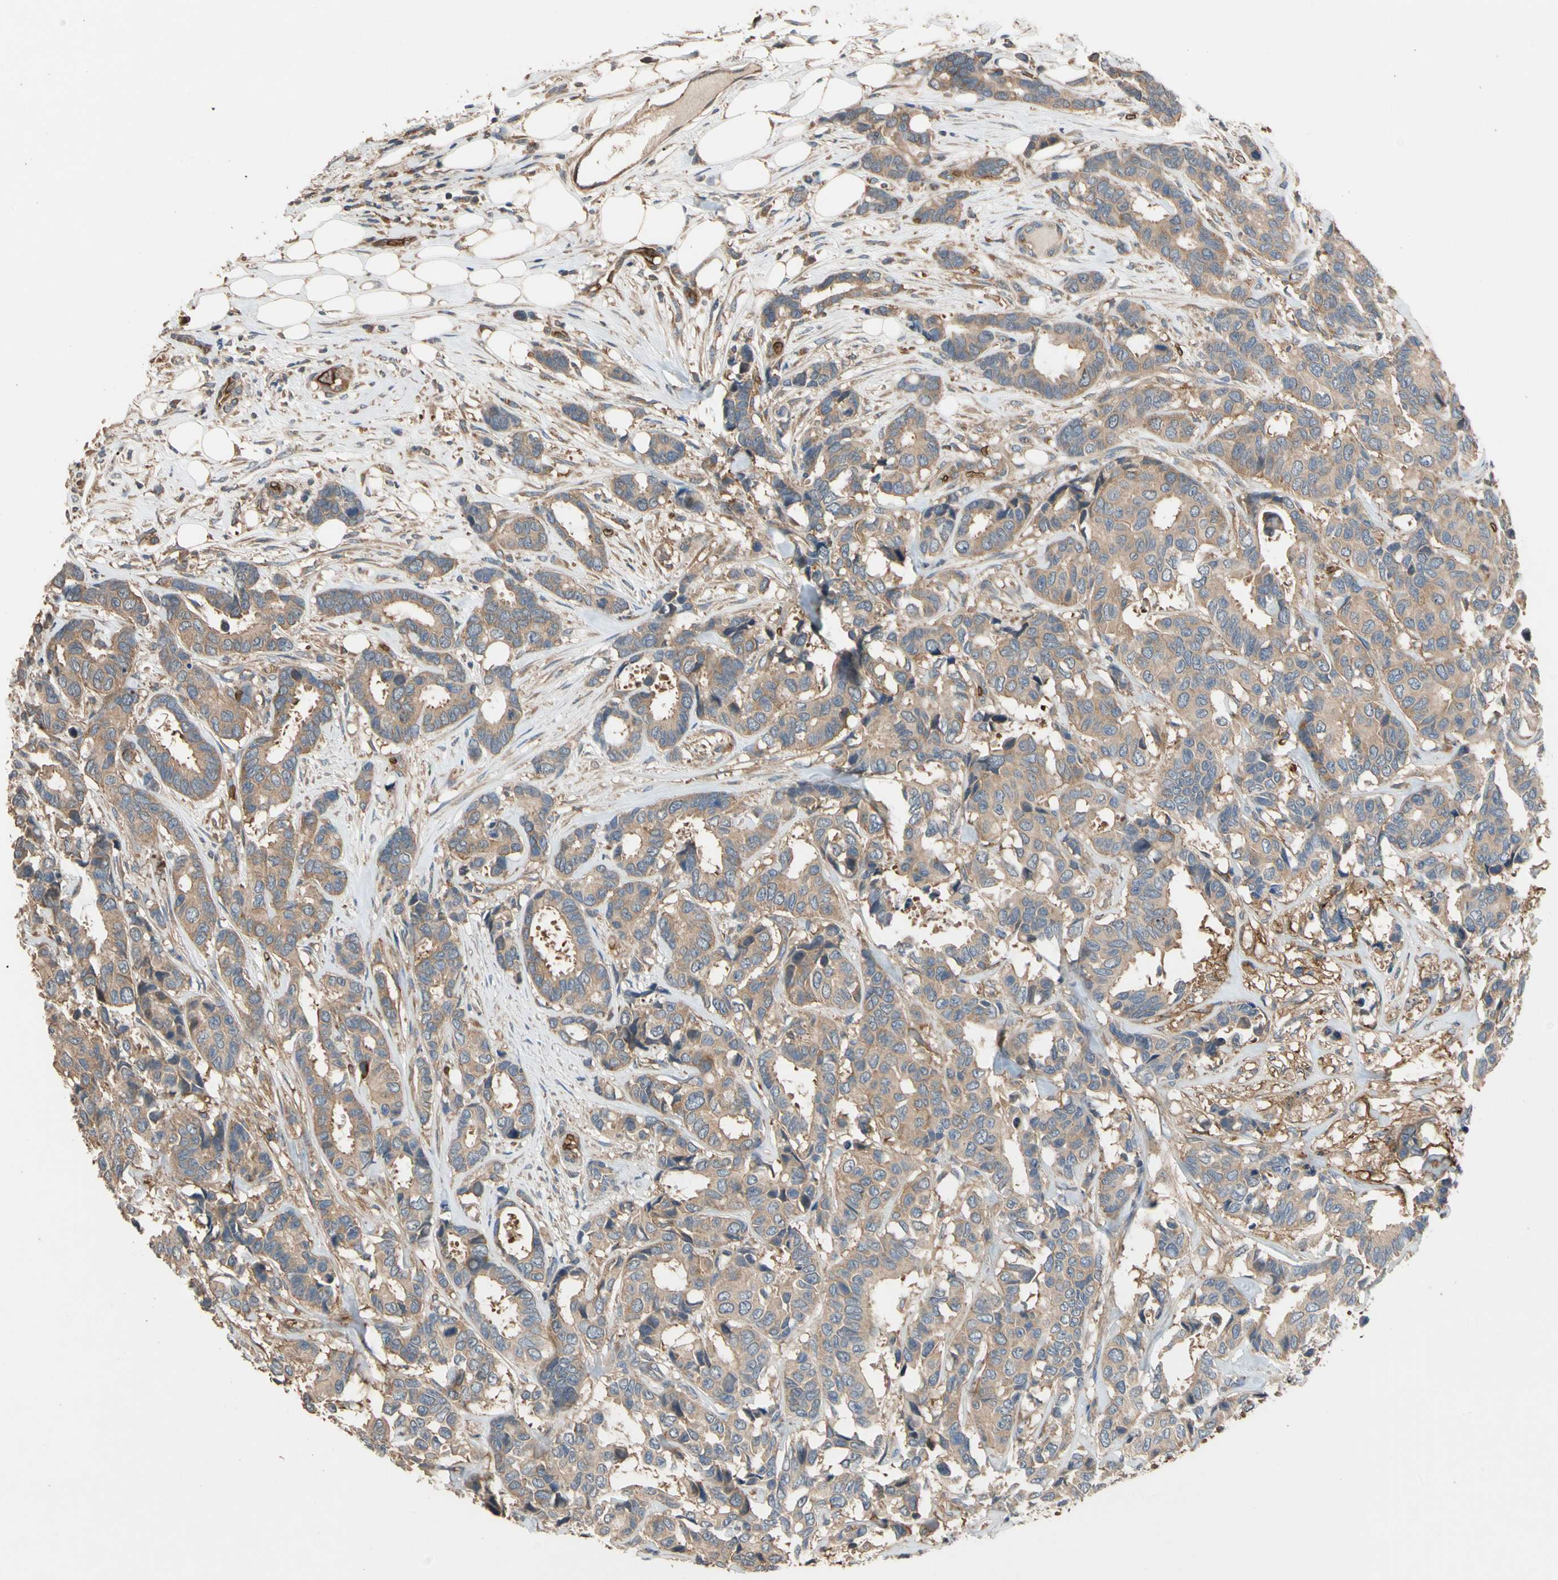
{"staining": {"intensity": "moderate", "quantity": ">75%", "location": "cytoplasmic/membranous"}, "tissue": "breast cancer", "cell_type": "Tumor cells", "image_type": "cancer", "snomed": [{"axis": "morphology", "description": "Duct carcinoma"}, {"axis": "topography", "description": "Breast"}], "caption": "The image displays immunohistochemical staining of breast cancer. There is moderate cytoplasmic/membranous positivity is appreciated in about >75% of tumor cells.", "gene": "RIOK2", "patient": {"sex": "female", "age": 87}}